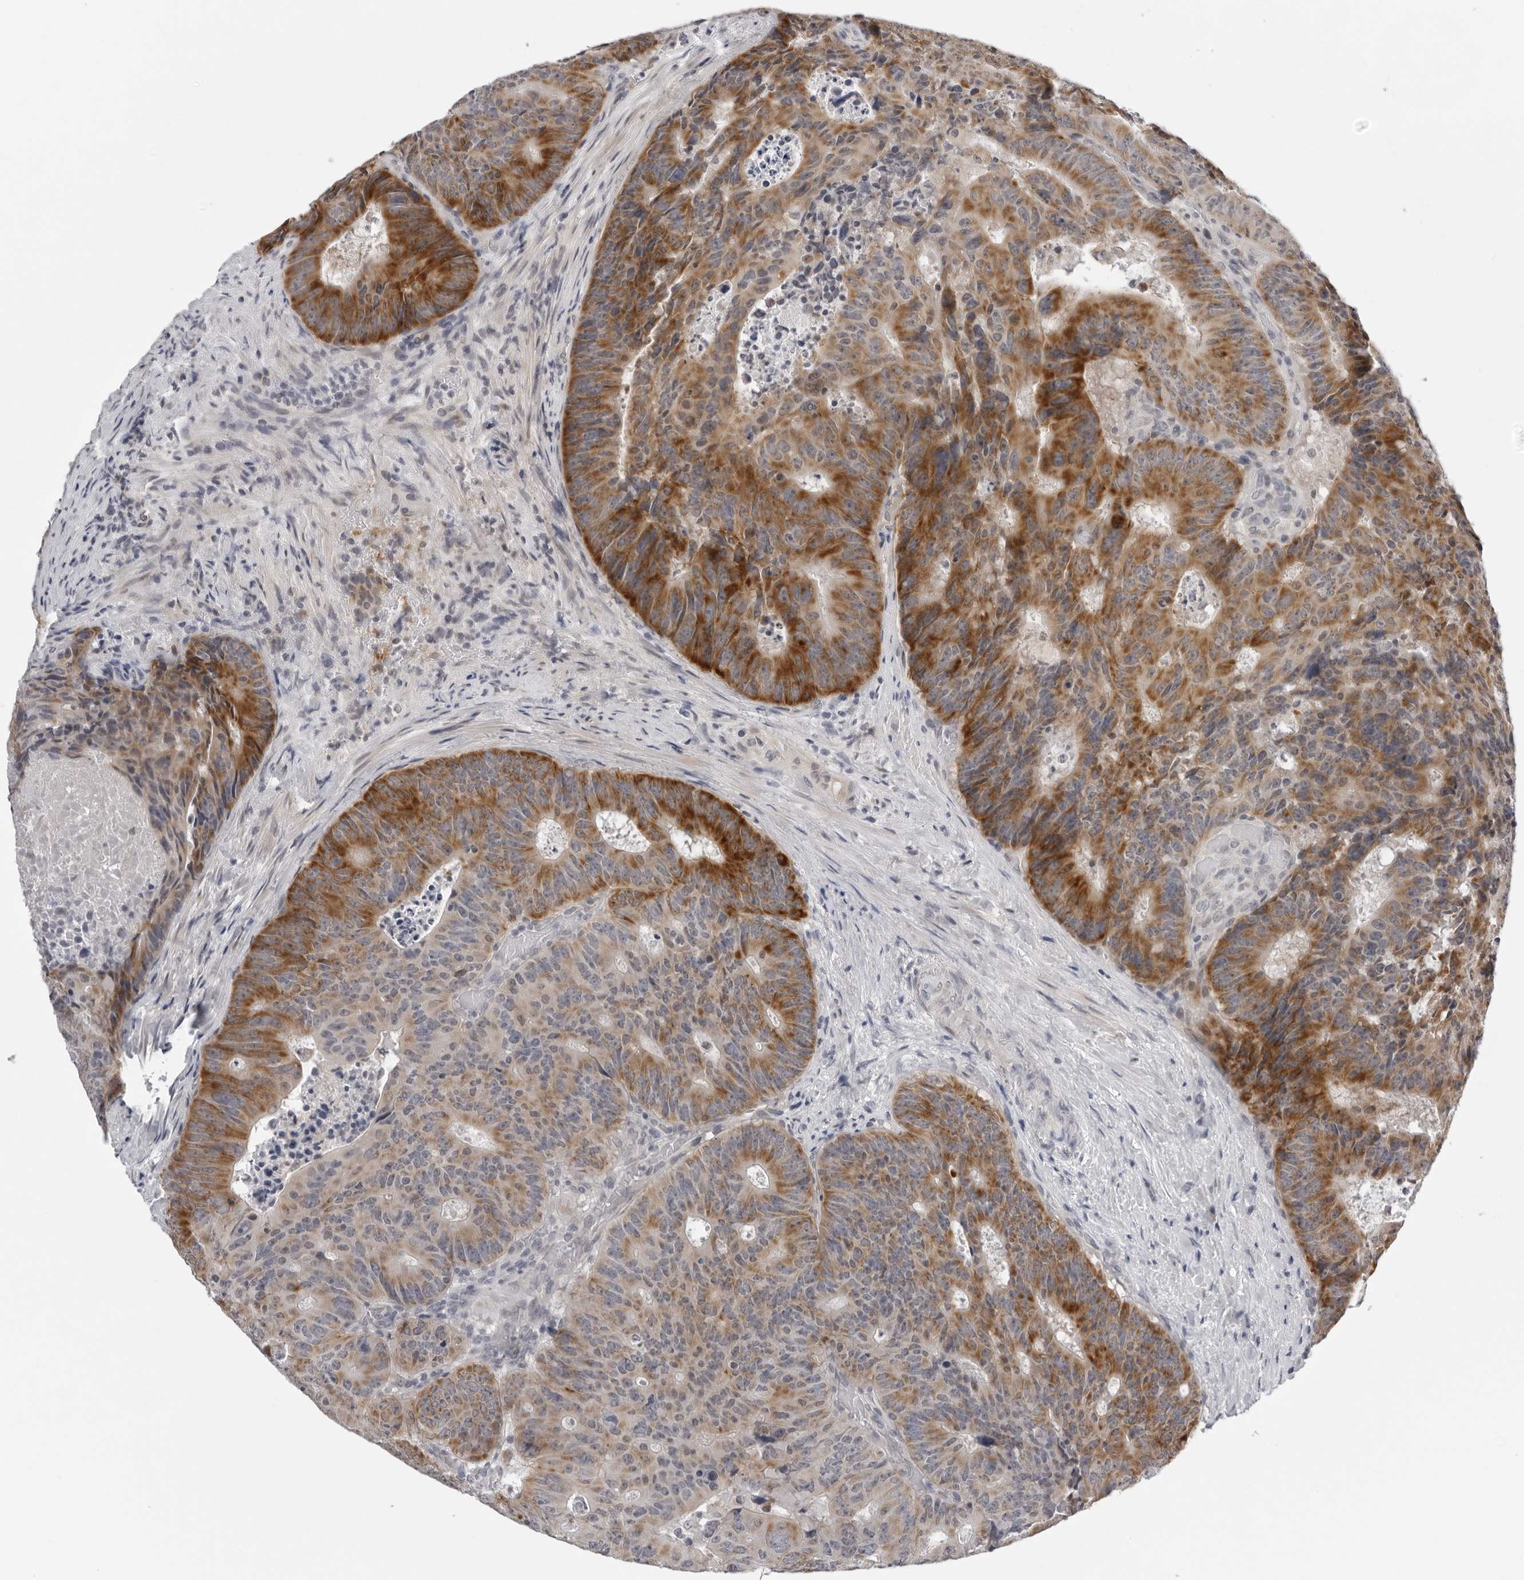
{"staining": {"intensity": "strong", "quantity": "25%-75%", "location": "cytoplasmic/membranous"}, "tissue": "colorectal cancer", "cell_type": "Tumor cells", "image_type": "cancer", "snomed": [{"axis": "morphology", "description": "Adenocarcinoma, NOS"}, {"axis": "topography", "description": "Colon"}], "caption": "Strong cytoplasmic/membranous protein expression is appreciated in about 25%-75% of tumor cells in adenocarcinoma (colorectal). Nuclei are stained in blue.", "gene": "CPT2", "patient": {"sex": "male", "age": 87}}